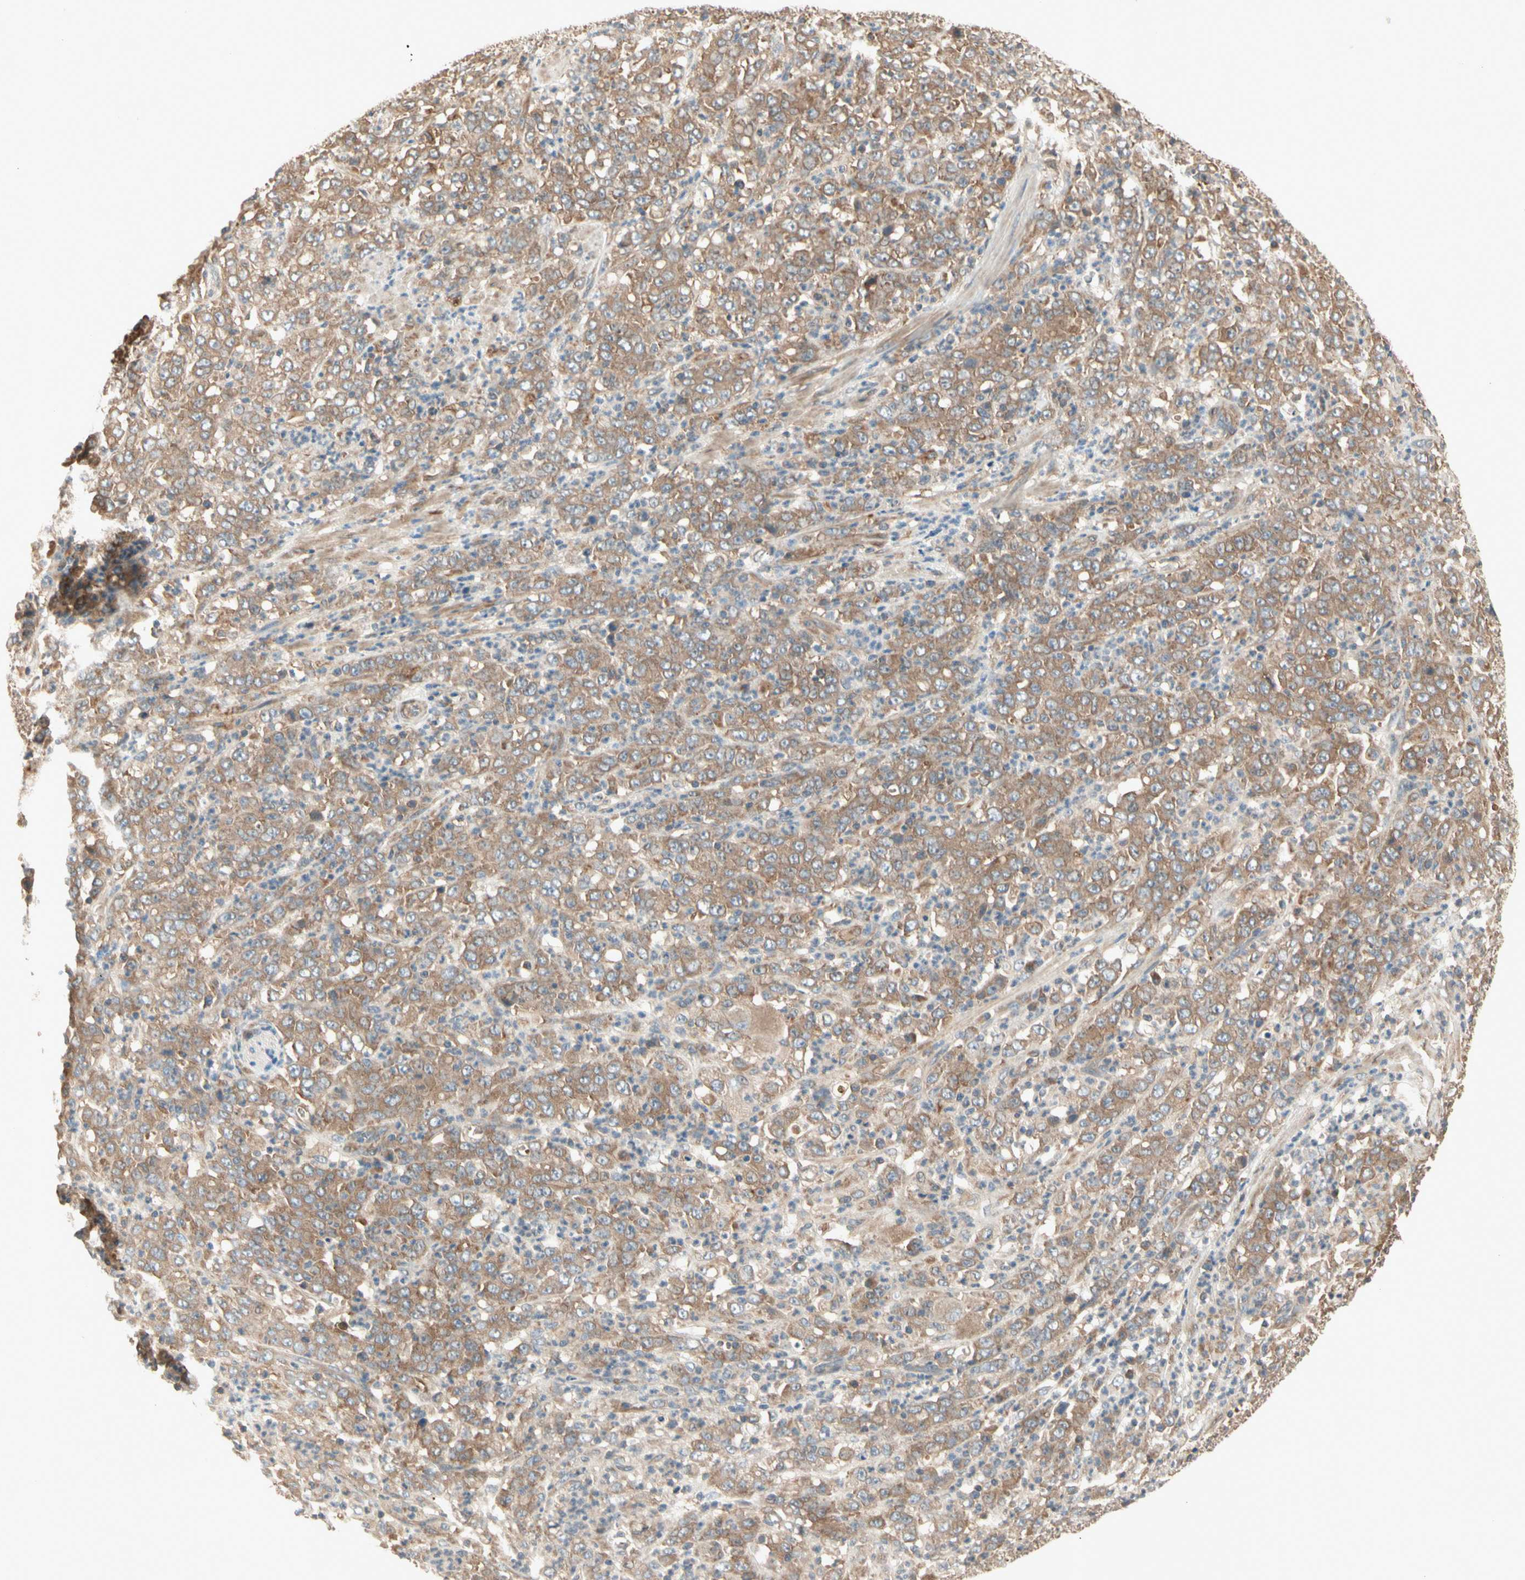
{"staining": {"intensity": "moderate", "quantity": ">75%", "location": "cytoplasmic/membranous"}, "tissue": "stomach cancer", "cell_type": "Tumor cells", "image_type": "cancer", "snomed": [{"axis": "morphology", "description": "Adenocarcinoma, NOS"}, {"axis": "topography", "description": "Stomach, lower"}], "caption": "Approximately >75% of tumor cells in adenocarcinoma (stomach) demonstrate moderate cytoplasmic/membranous protein positivity as visualized by brown immunohistochemical staining.", "gene": "IRAG1", "patient": {"sex": "female", "age": 71}}